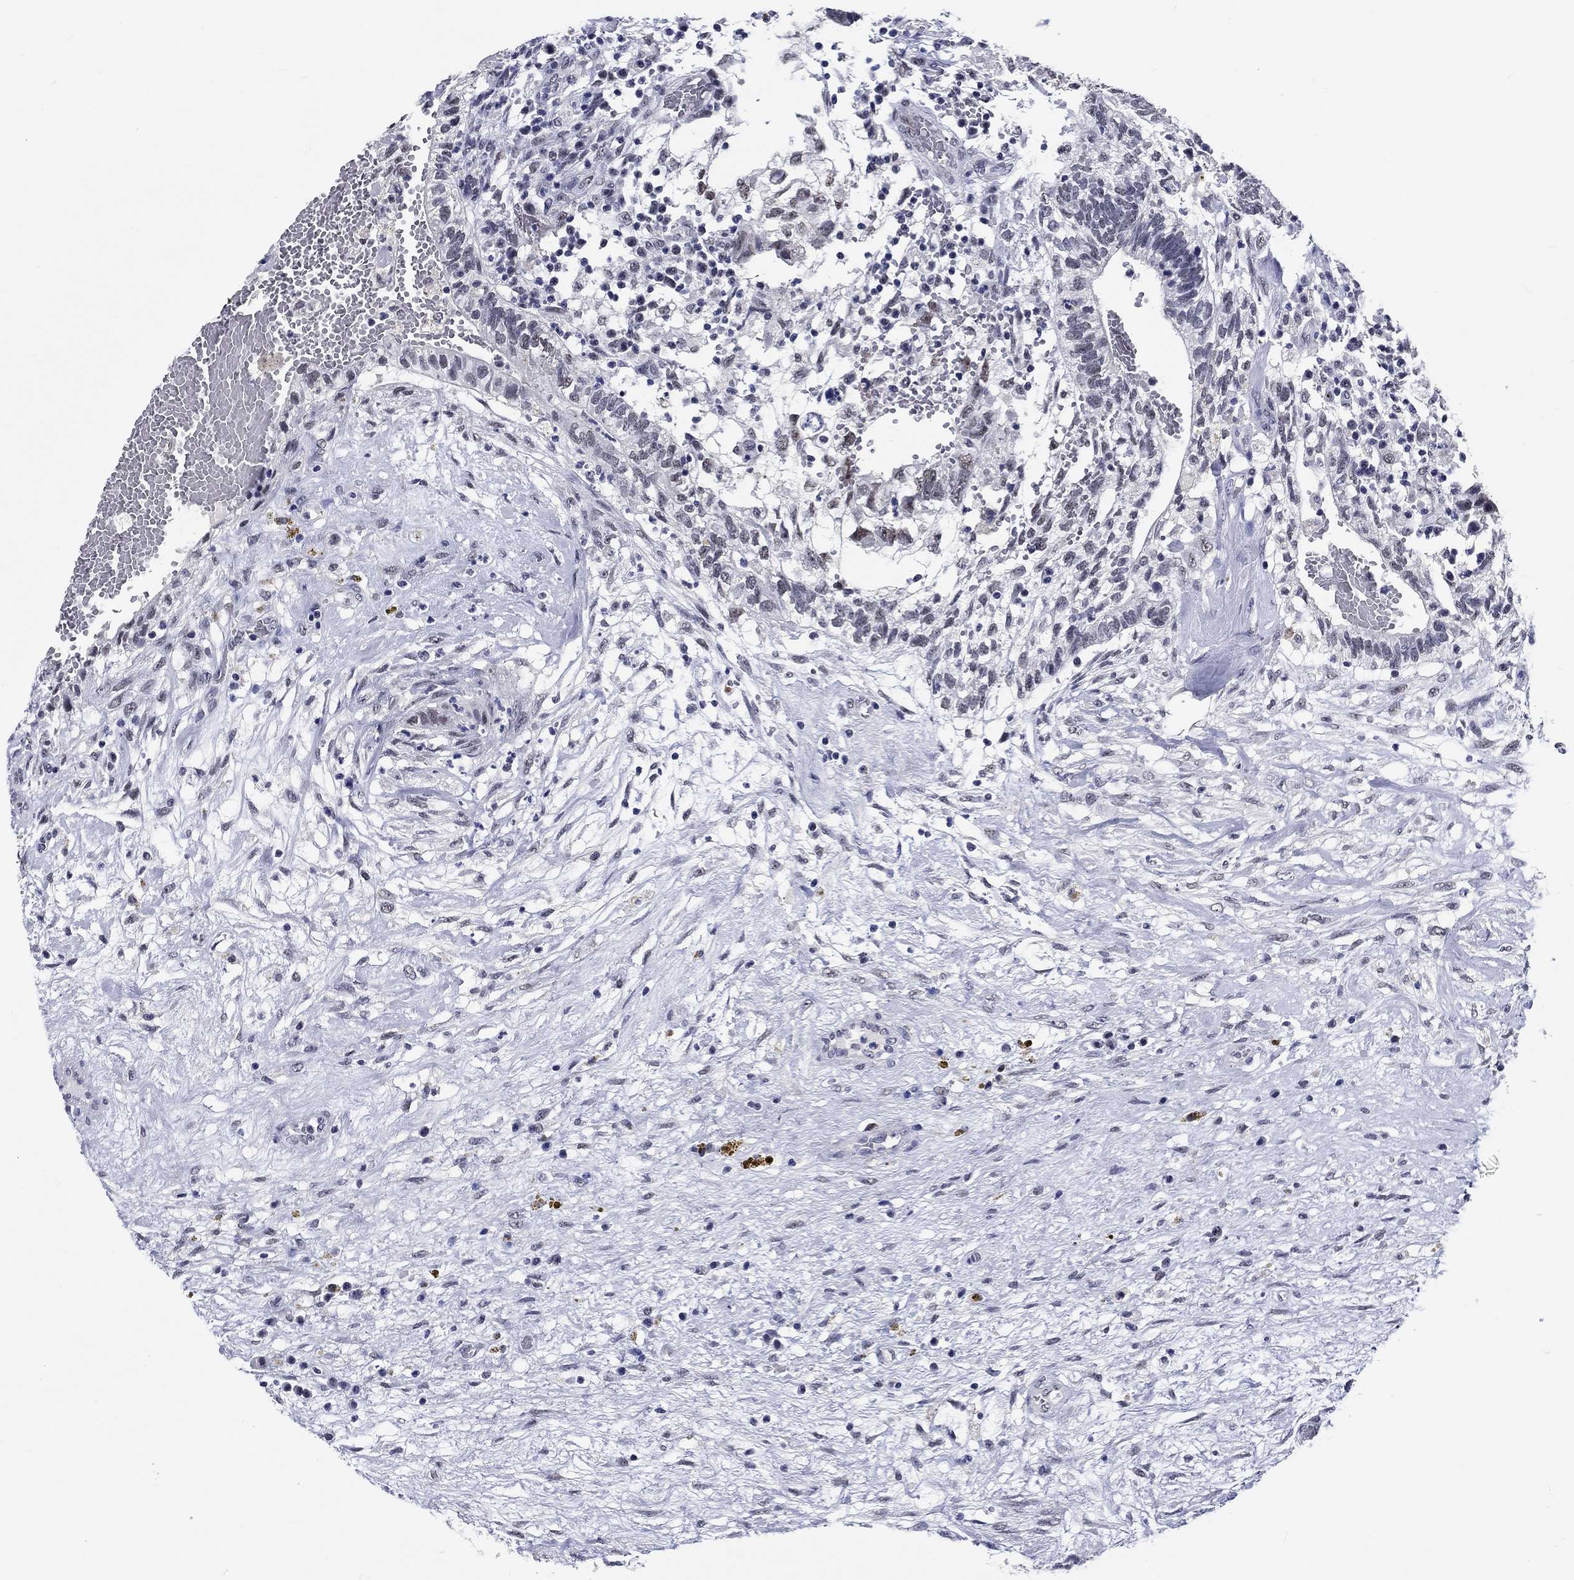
{"staining": {"intensity": "negative", "quantity": "none", "location": "none"}, "tissue": "testis cancer", "cell_type": "Tumor cells", "image_type": "cancer", "snomed": [{"axis": "morphology", "description": "Normal tissue, NOS"}, {"axis": "morphology", "description": "Carcinoma, Embryonal, NOS"}, {"axis": "topography", "description": "Testis"}, {"axis": "topography", "description": "Epididymis"}], "caption": "The histopathology image shows no staining of tumor cells in testis cancer.", "gene": "GRIN1", "patient": {"sex": "male", "age": 32}}